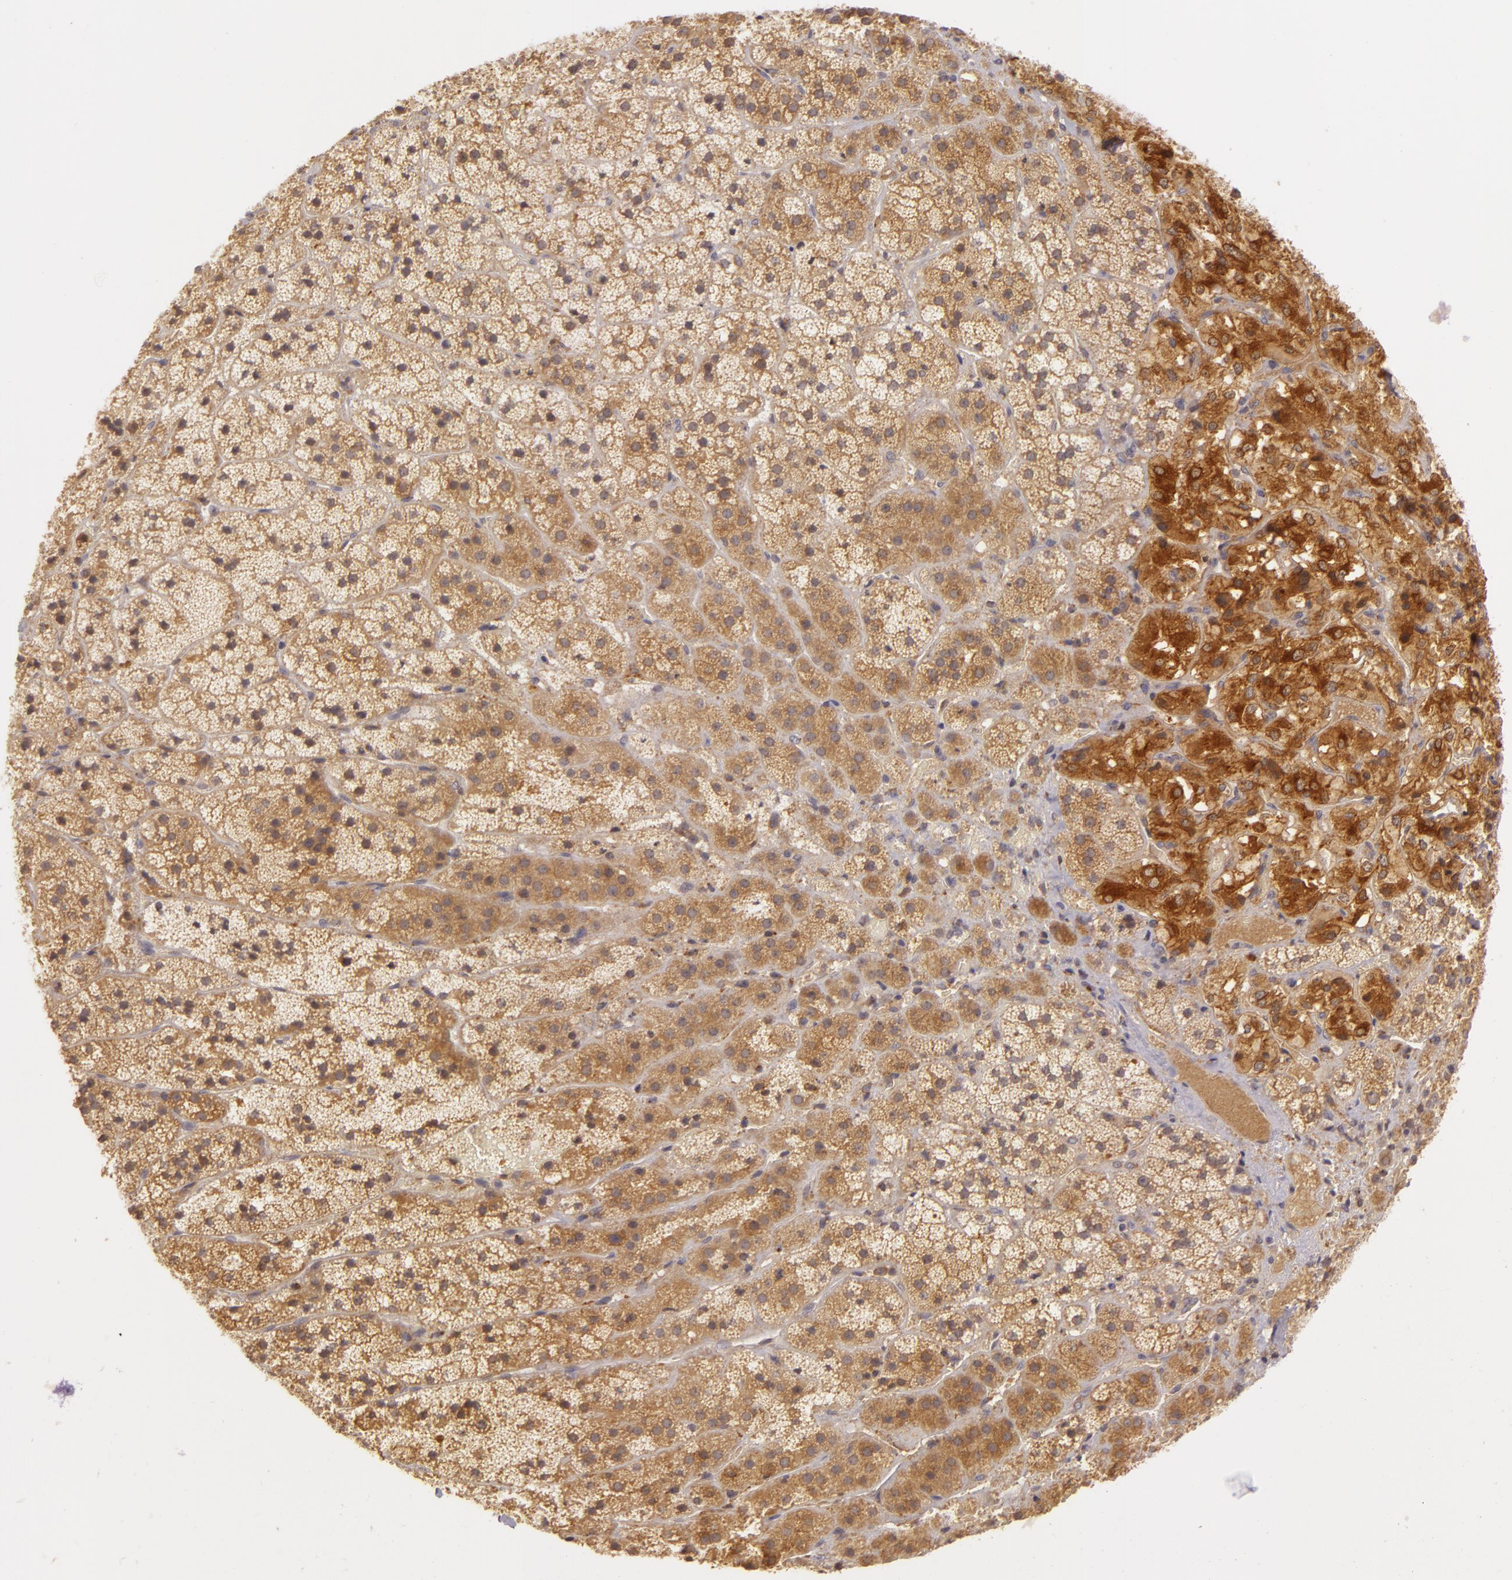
{"staining": {"intensity": "moderate", "quantity": "25%-75%", "location": "cytoplasmic/membranous"}, "tissue": "adrenal gland", "cell_type": "Glandular cells", "image_type": "normal", "snomed": [{"axis": "morphology", "description": "Normal tissue, NOS"}, {"axis": "topography", "description": "Adrenal gland"}], "caption": "High-power microscopy captured an IHC photomicrograph of unremarkable adrenal gland, revealing moderate cytoplasmic/membranous expression in approximately 25%-75% of glandular cells.", "gene": "PPP1R3F", "patient": {"sex": "female", "age": 44}}